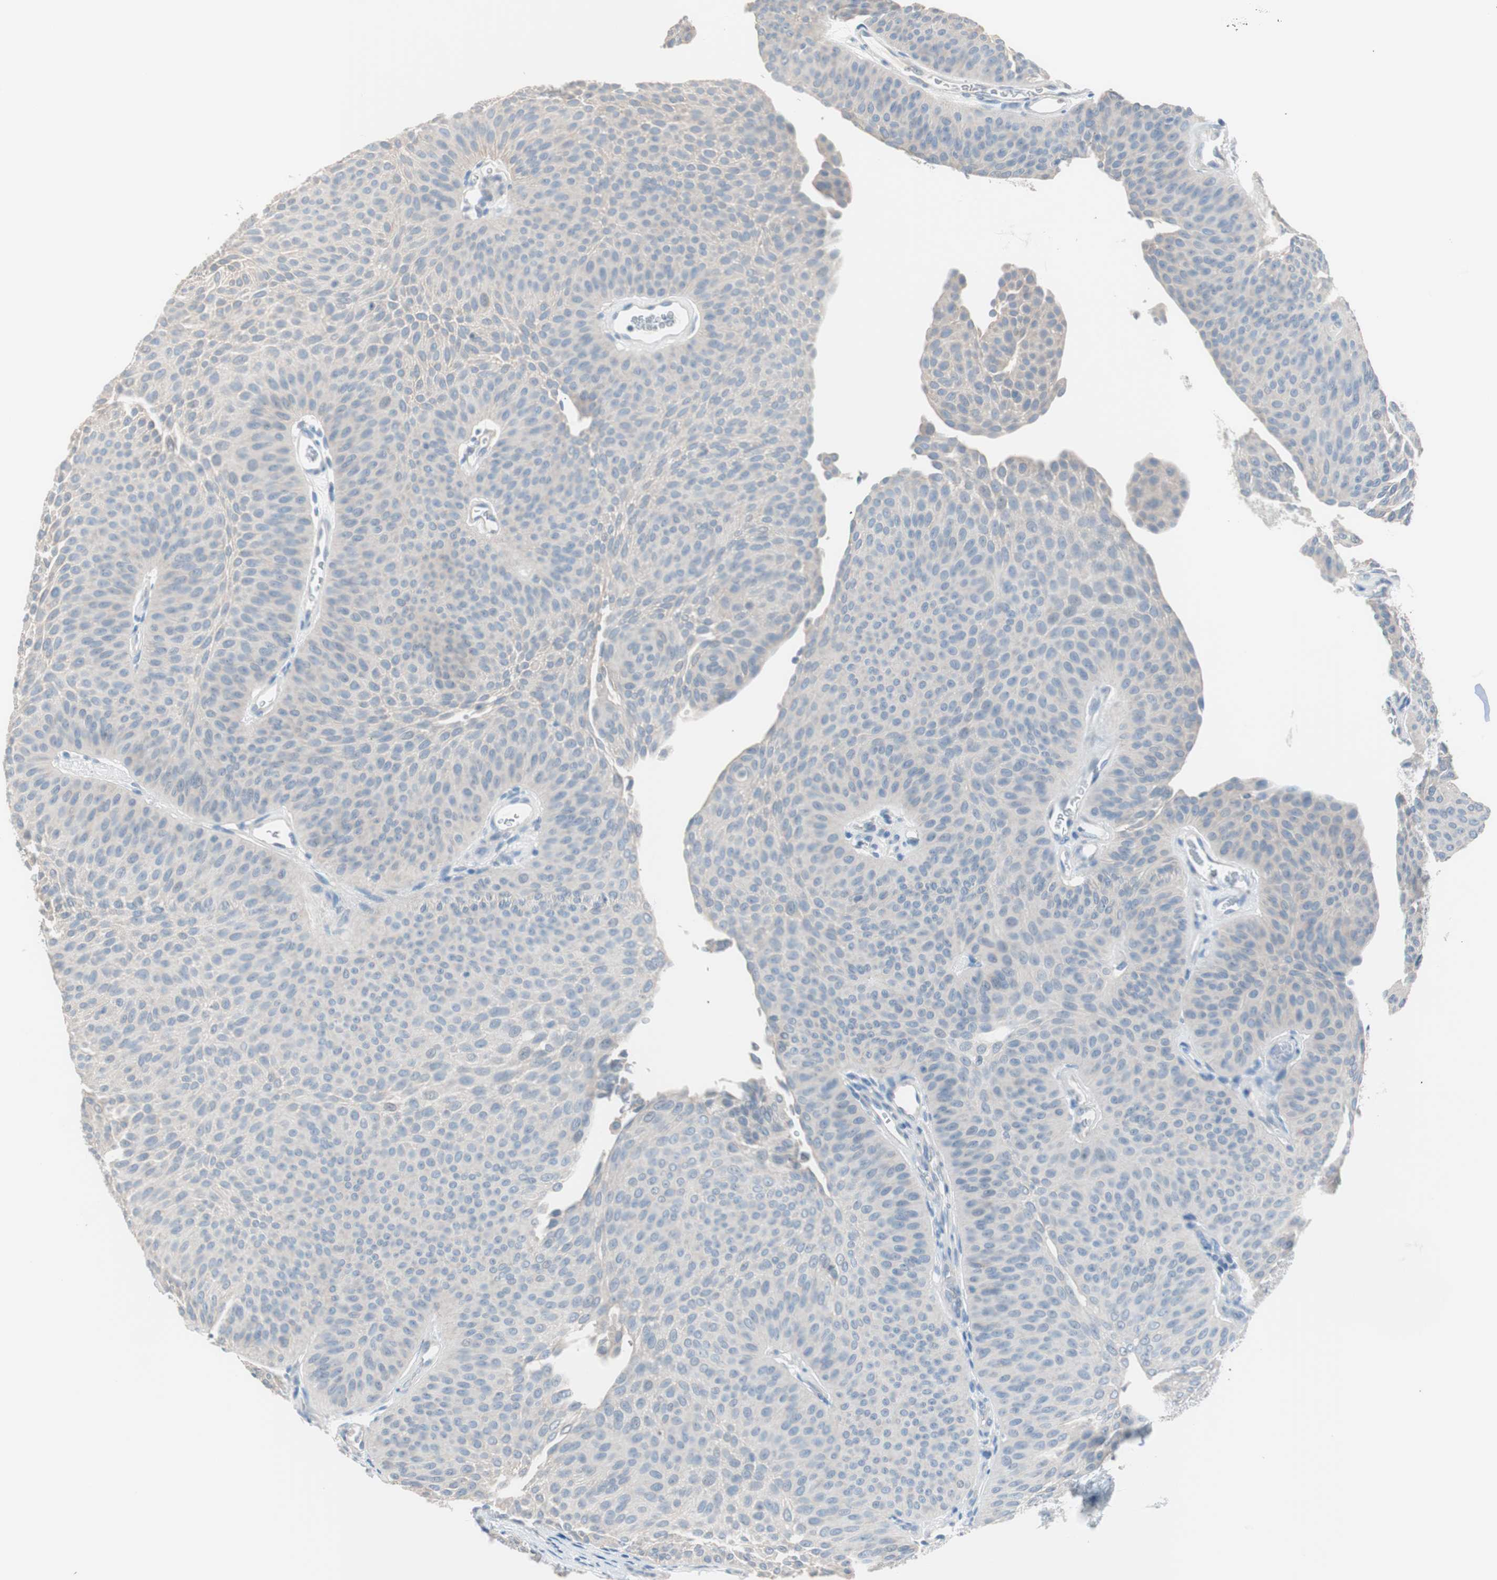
{"staining": {"intensity": "negative", "quantity": "none", "location": "none"}, "tissue": "urothelial cancer", "cell_type": "Tumor cells", "image_type": "cancer", "snomed": [{"axis": "morphology", "description": "Urothelial carcinoma, Low grade"}, {"axis": "topography", "description": "Urinary bladder"}], "caption": "IHC of human urothelial cancer shows no positivity in tumor cells.", "gene": "VIL1", "patient": {"sex": "female", "age": 60}}